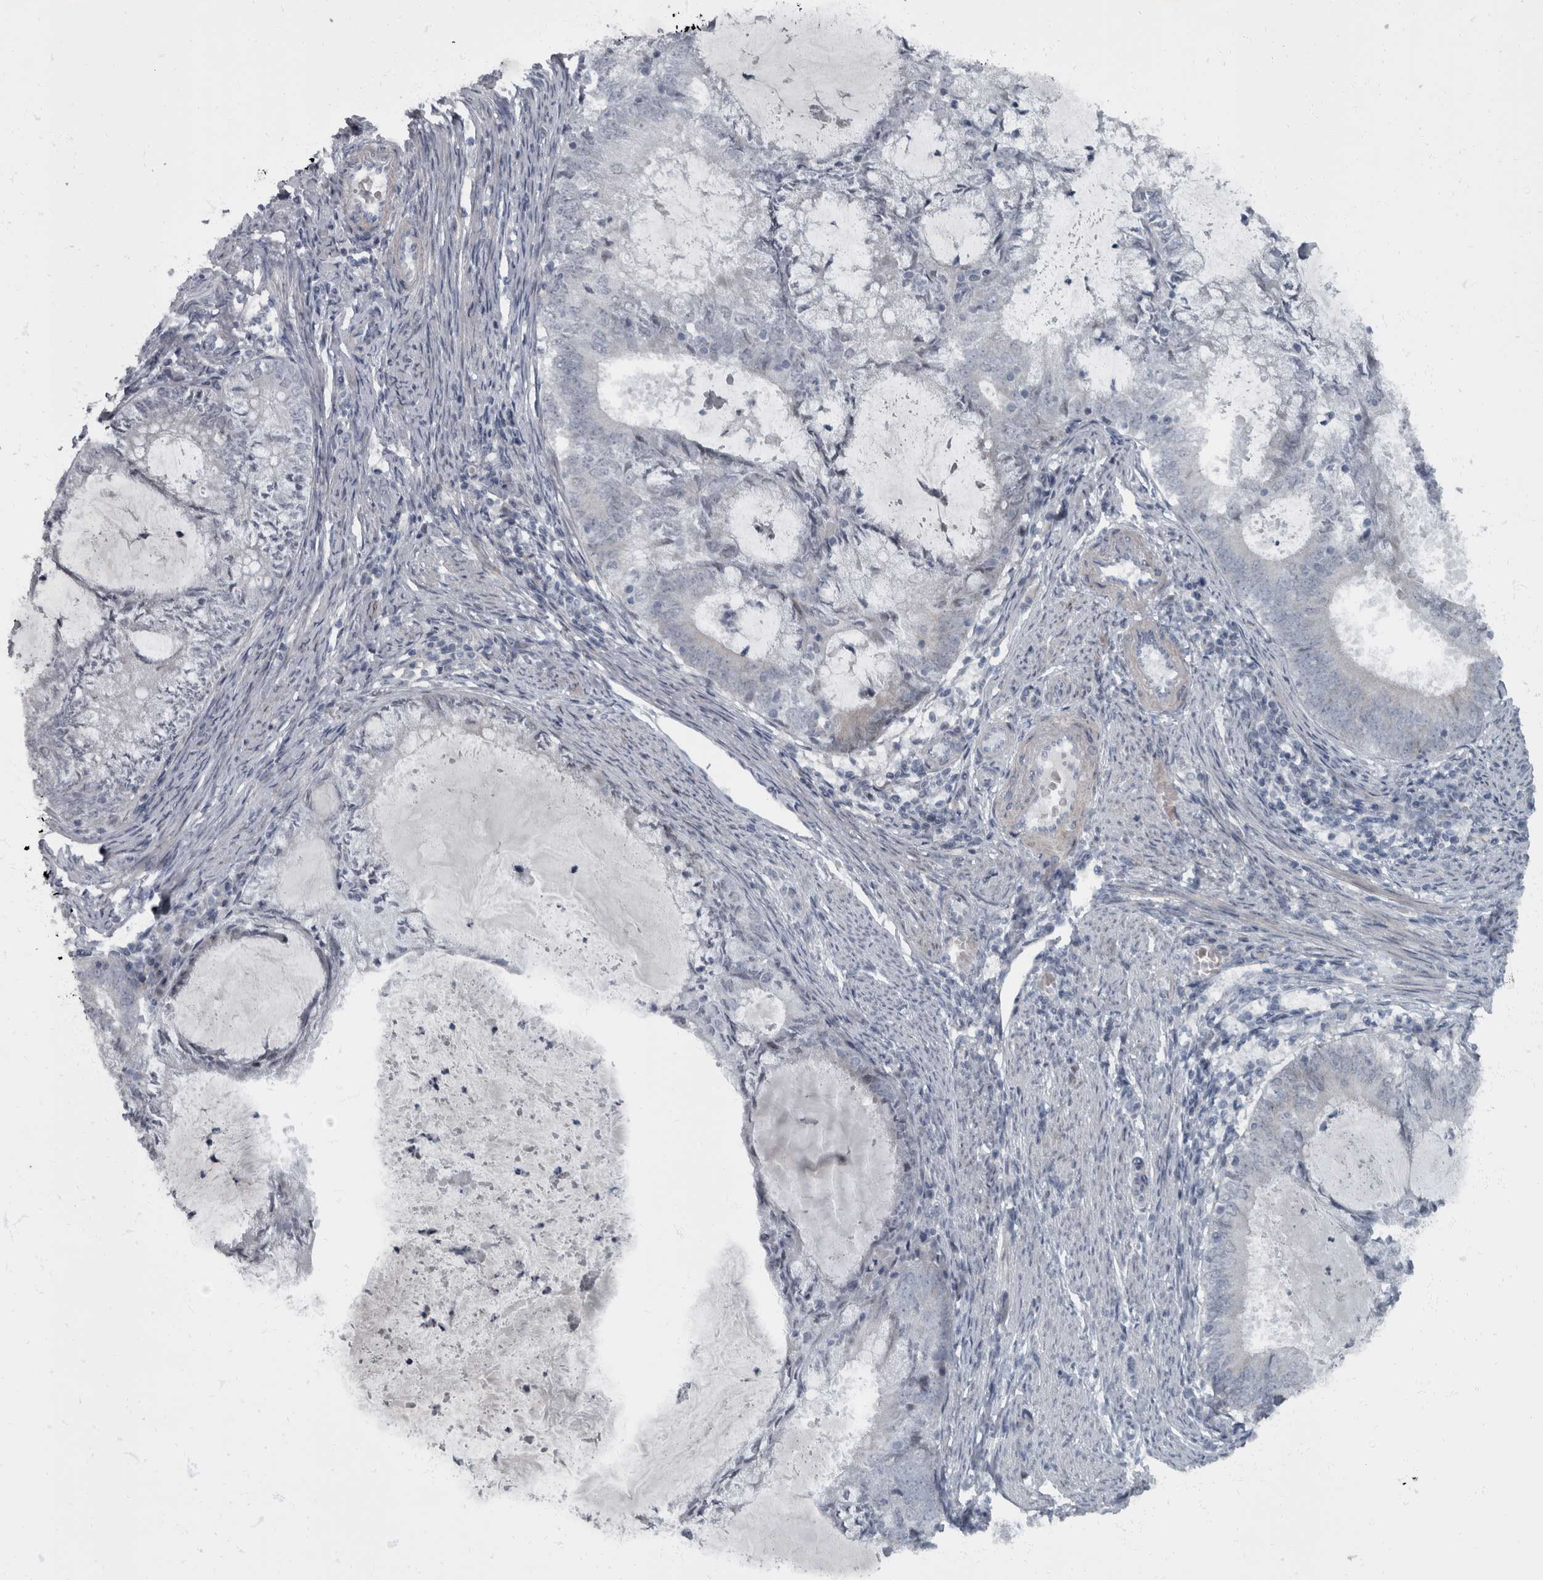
{"staining": {"intensity": "negative", "quantity": "none", "location": "none"}, "tissue": "endometrial cancer", "cell_type": "Tumor cells", "image_type": "cancer", "snomed": [{"axis": "morphology", "description": "Adenocarcinoma, NOS"}, {"axis": "topography", "description": "Endometrium"}], "caption": "Tumor cells show no significant protein staining in endometrial cancer (adenocarcinoma).", "gene": "WDR33", "patient": {"sex": "female", "age": 57}}